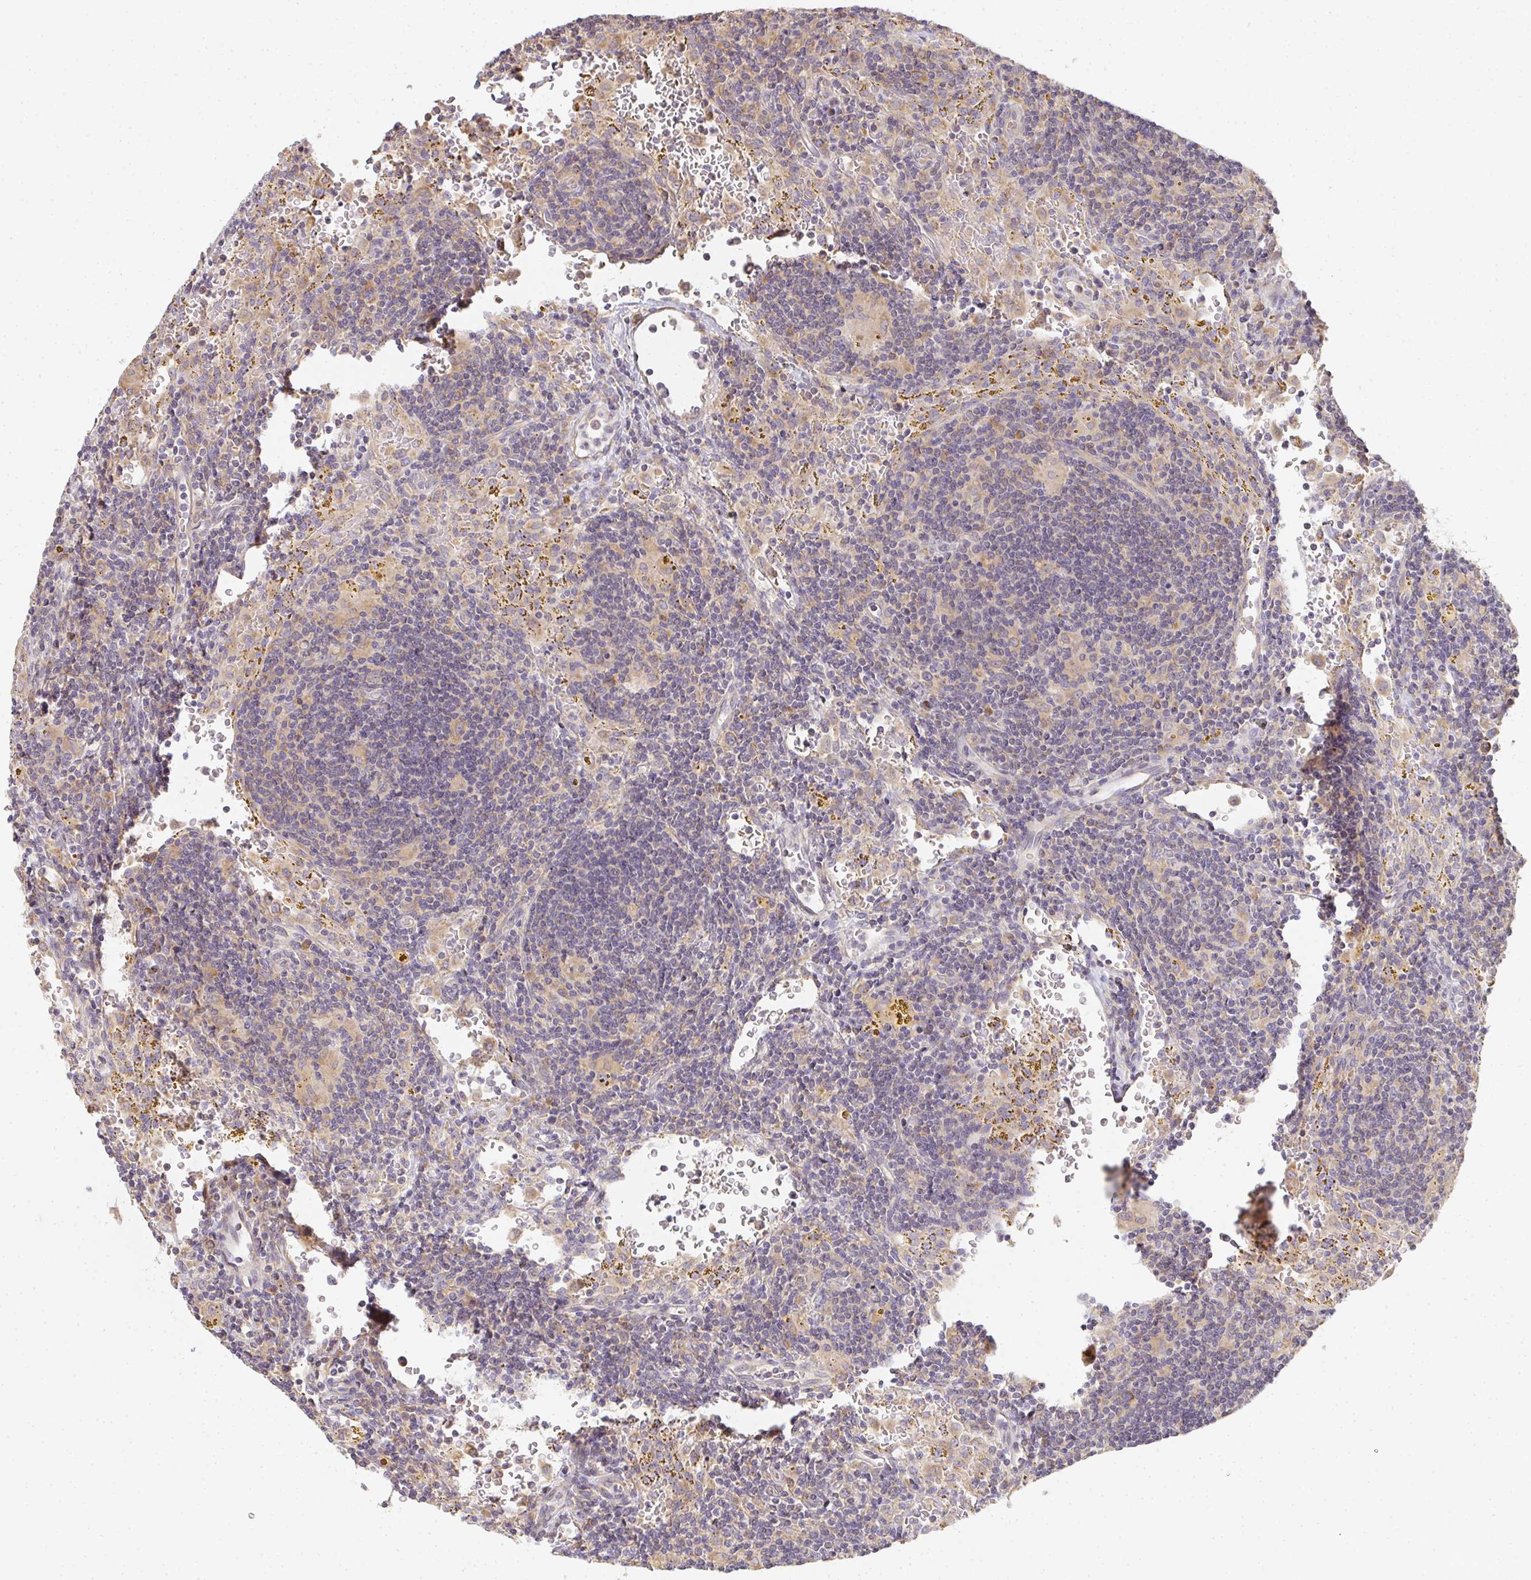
{"staining": {"intensity": "negative", "quantity": "none", "location": "none"}, "tissue": "lymphoma", "cell_type": "Tumor cells", "image_type": "cancer", "snomed": [{"axis": "morphology", "description": "Malignant lymphoma, non-Hodgkin's type, Low grade"}, {"axis": "topography", "description": "Spleen"}], "caption": "Immunohistochemistry of human lymphoma exhibits no positivity in tumor cells.", "gene": "SLC35B3", "patient": {"sex": "female", "age": 70}}